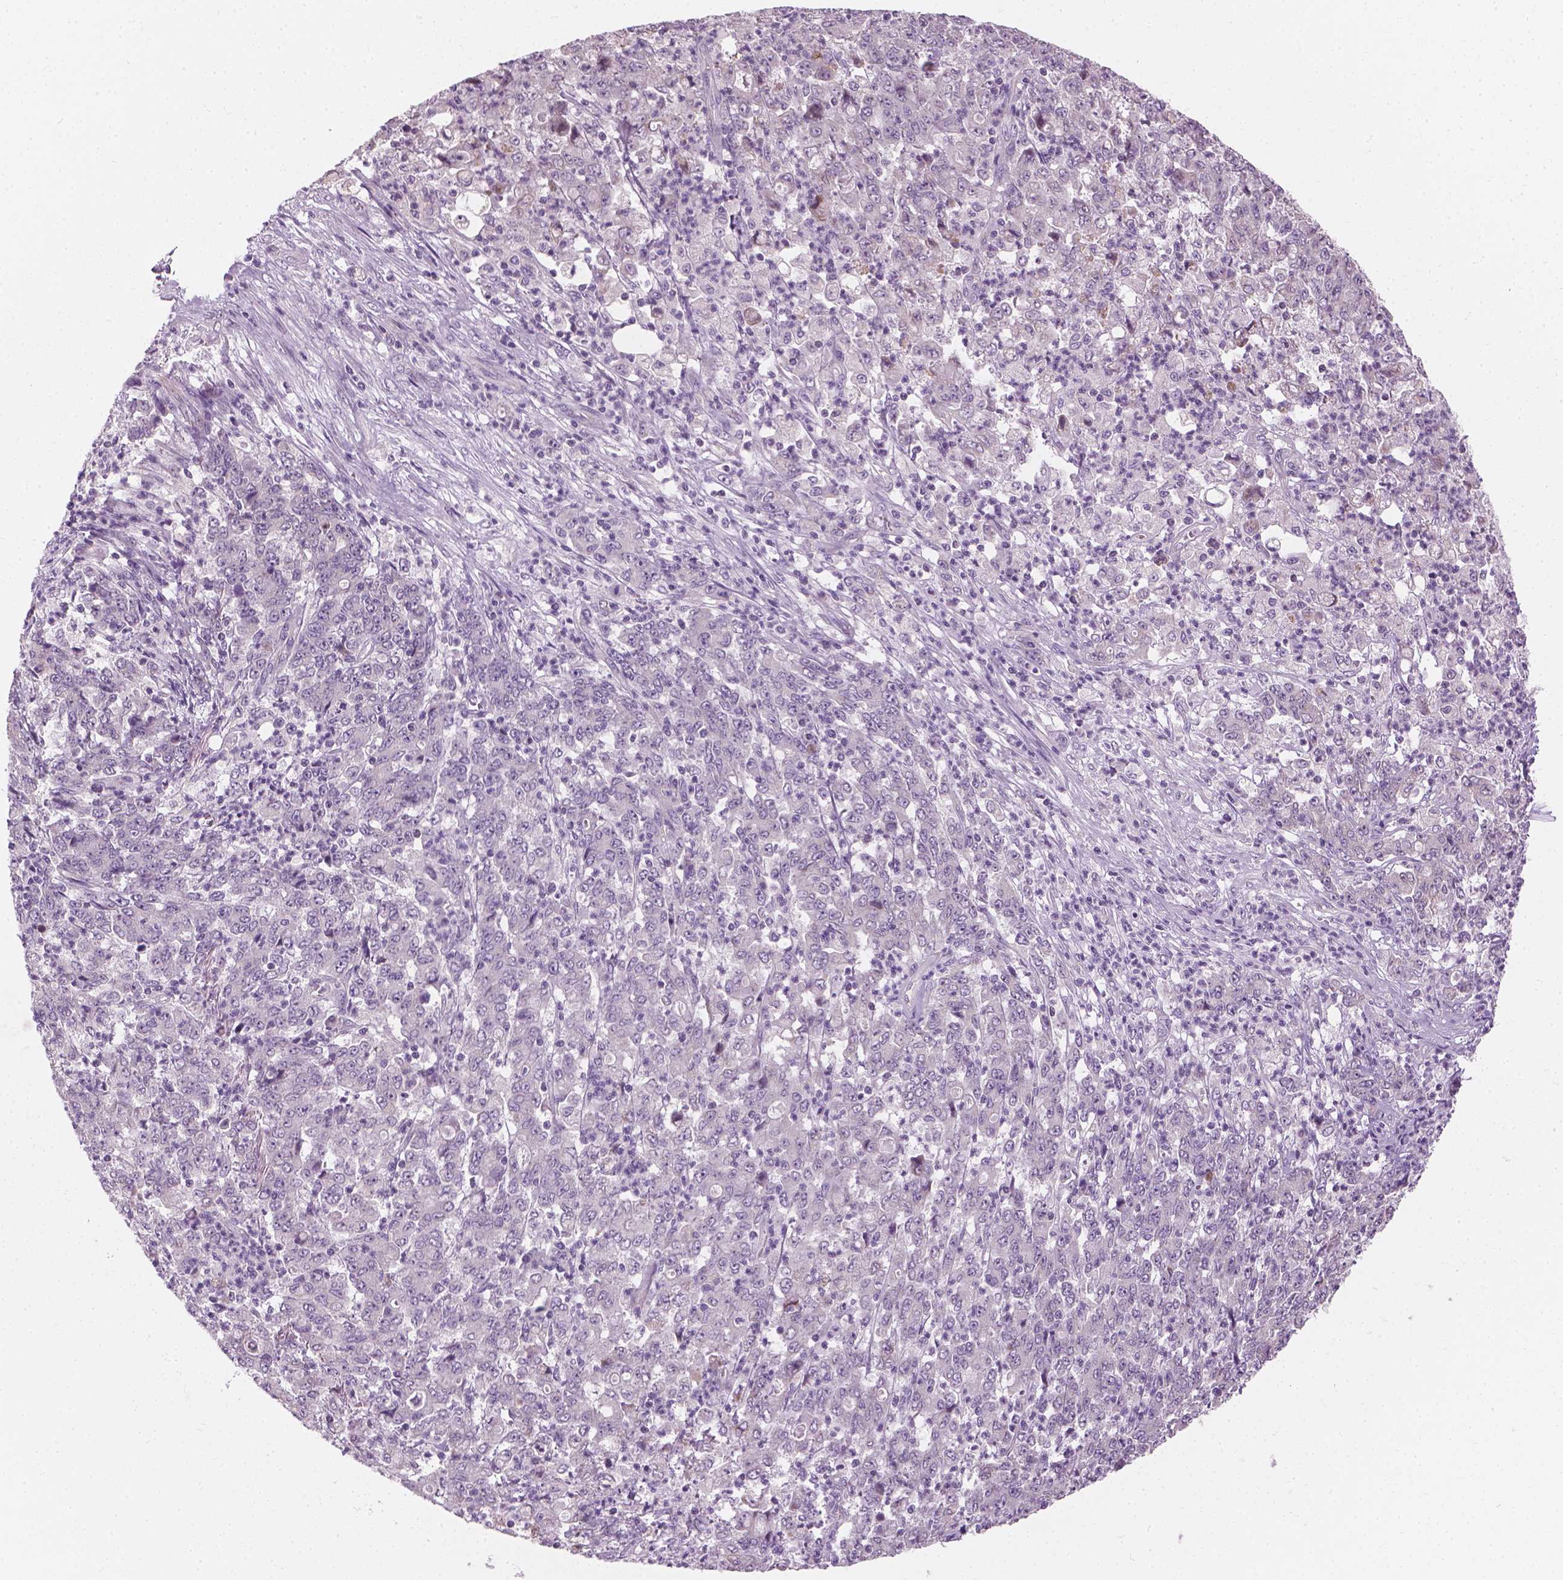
{"staining": {"intensity": "negative", "quantity": "none", "location": "none"}, "tissue": "stomach cancer", "cell_type": "Tumor cells", "image_type": "cancer", "snomed": [{"axis": "morphology", "description": "Adenocarcinoma, NOS"}, {"axis": "topography", "description": "Stomach, lower"}], "caption": "High power microscopy micrograph of an IHC micrograph of adenocarcinoma (stomach), revealing no significant positivity in tumor cells.", "gene": "CFAP126", "patient": {"sex": "female", "age": 71}}